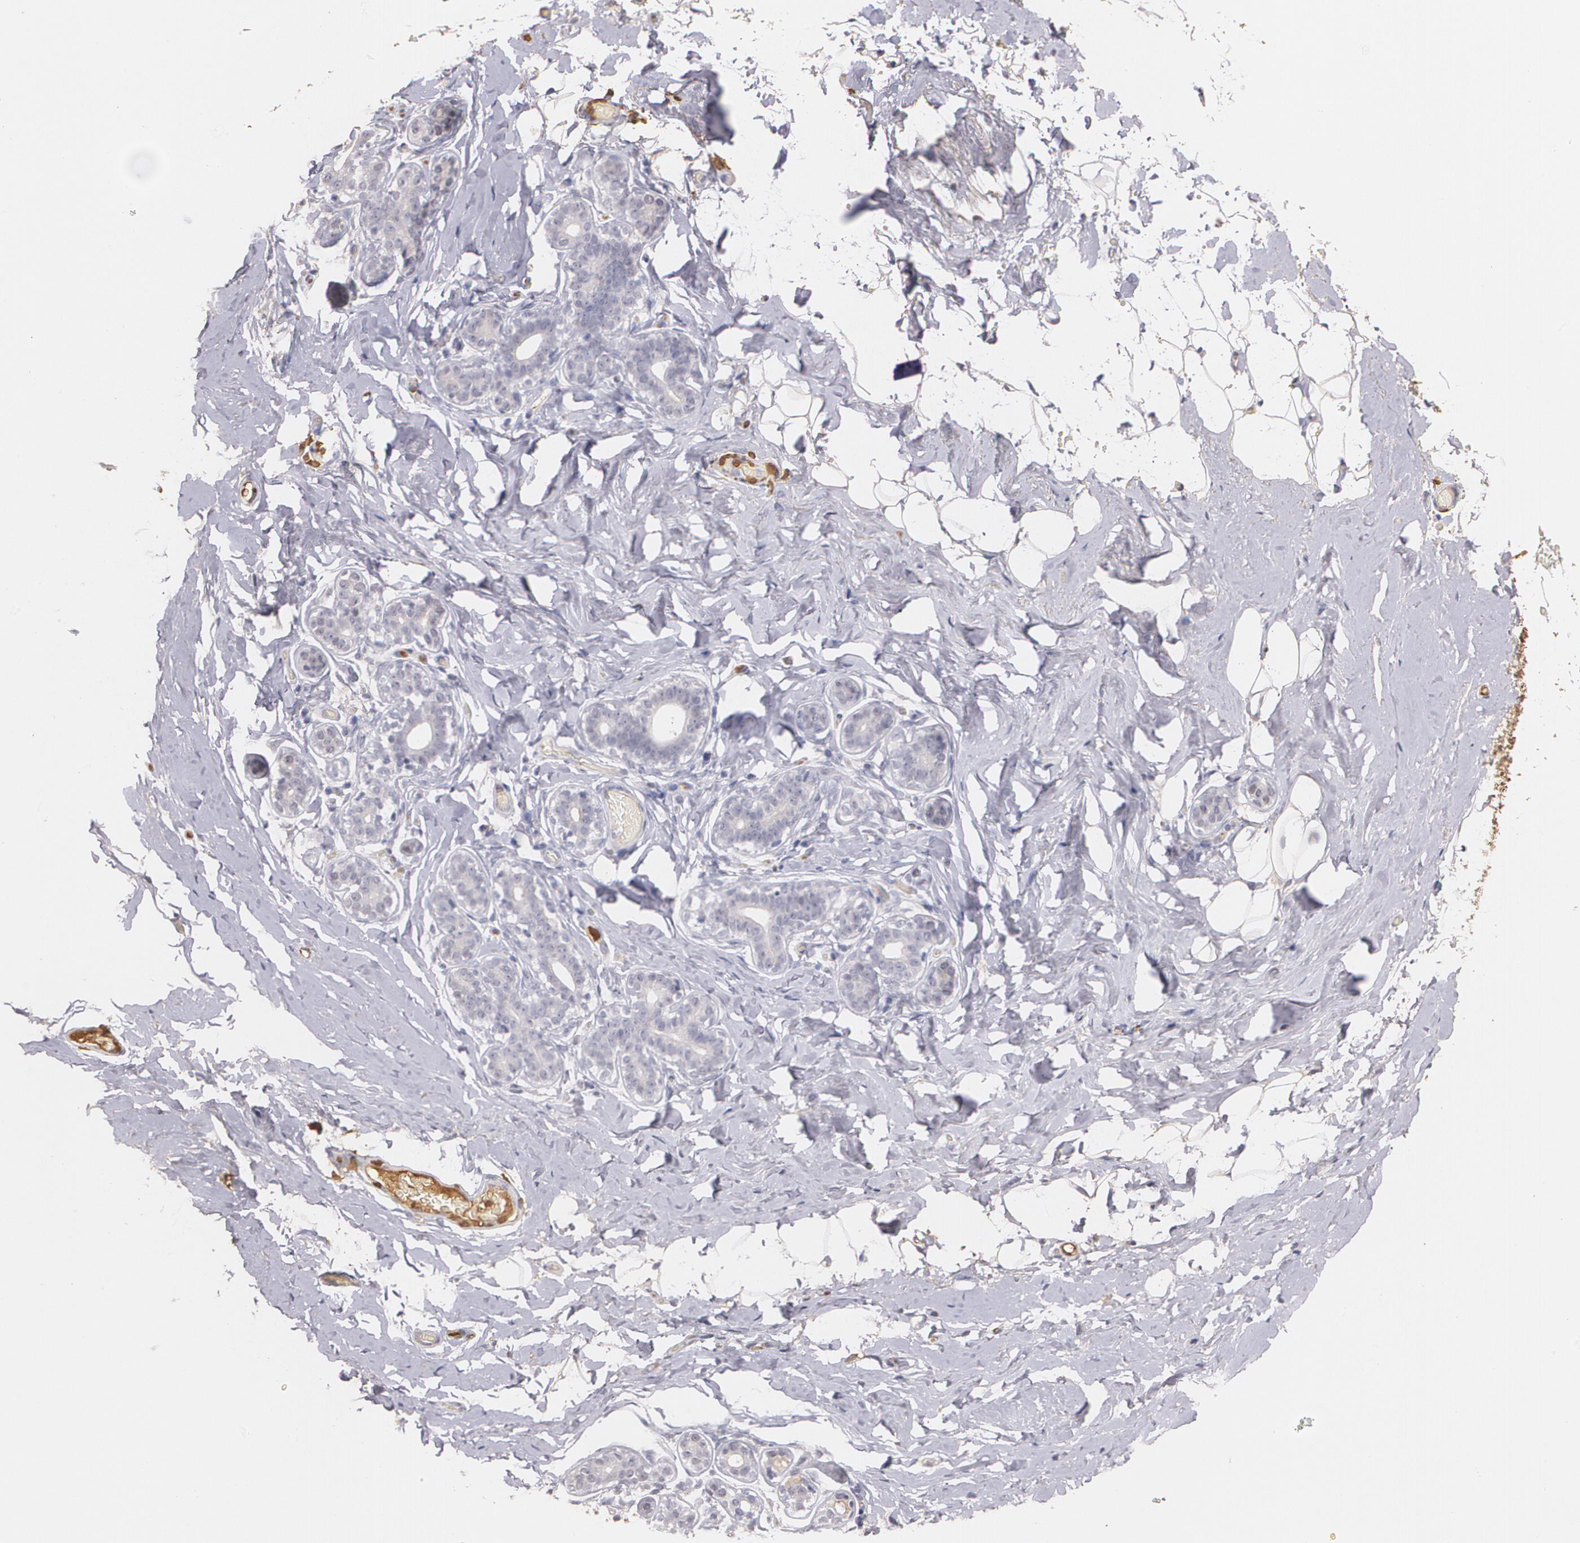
{"staining": {"intensity": "negative", "quantity": "none", "location": "none"}, "tissue": "breast", "cell_type": "Adipocytes", "image_type": "normal", "snomed": [{"axis": "morphology", "description": "Normal tissue, NOS"}, {"axis": "topography", "description": "Breast"}, {"axis": "topography", "description": "Soft tissue"}], "caption": "The photomicrograph reveals no significant expression in adipocytes of breast. (DAB (3,3'-diaminobenzidine) immunohistochemistry visualized using brightfield microscopy, high magnification).", "gene": "PTS", "patient": {"sex": "female", "age": 75}}